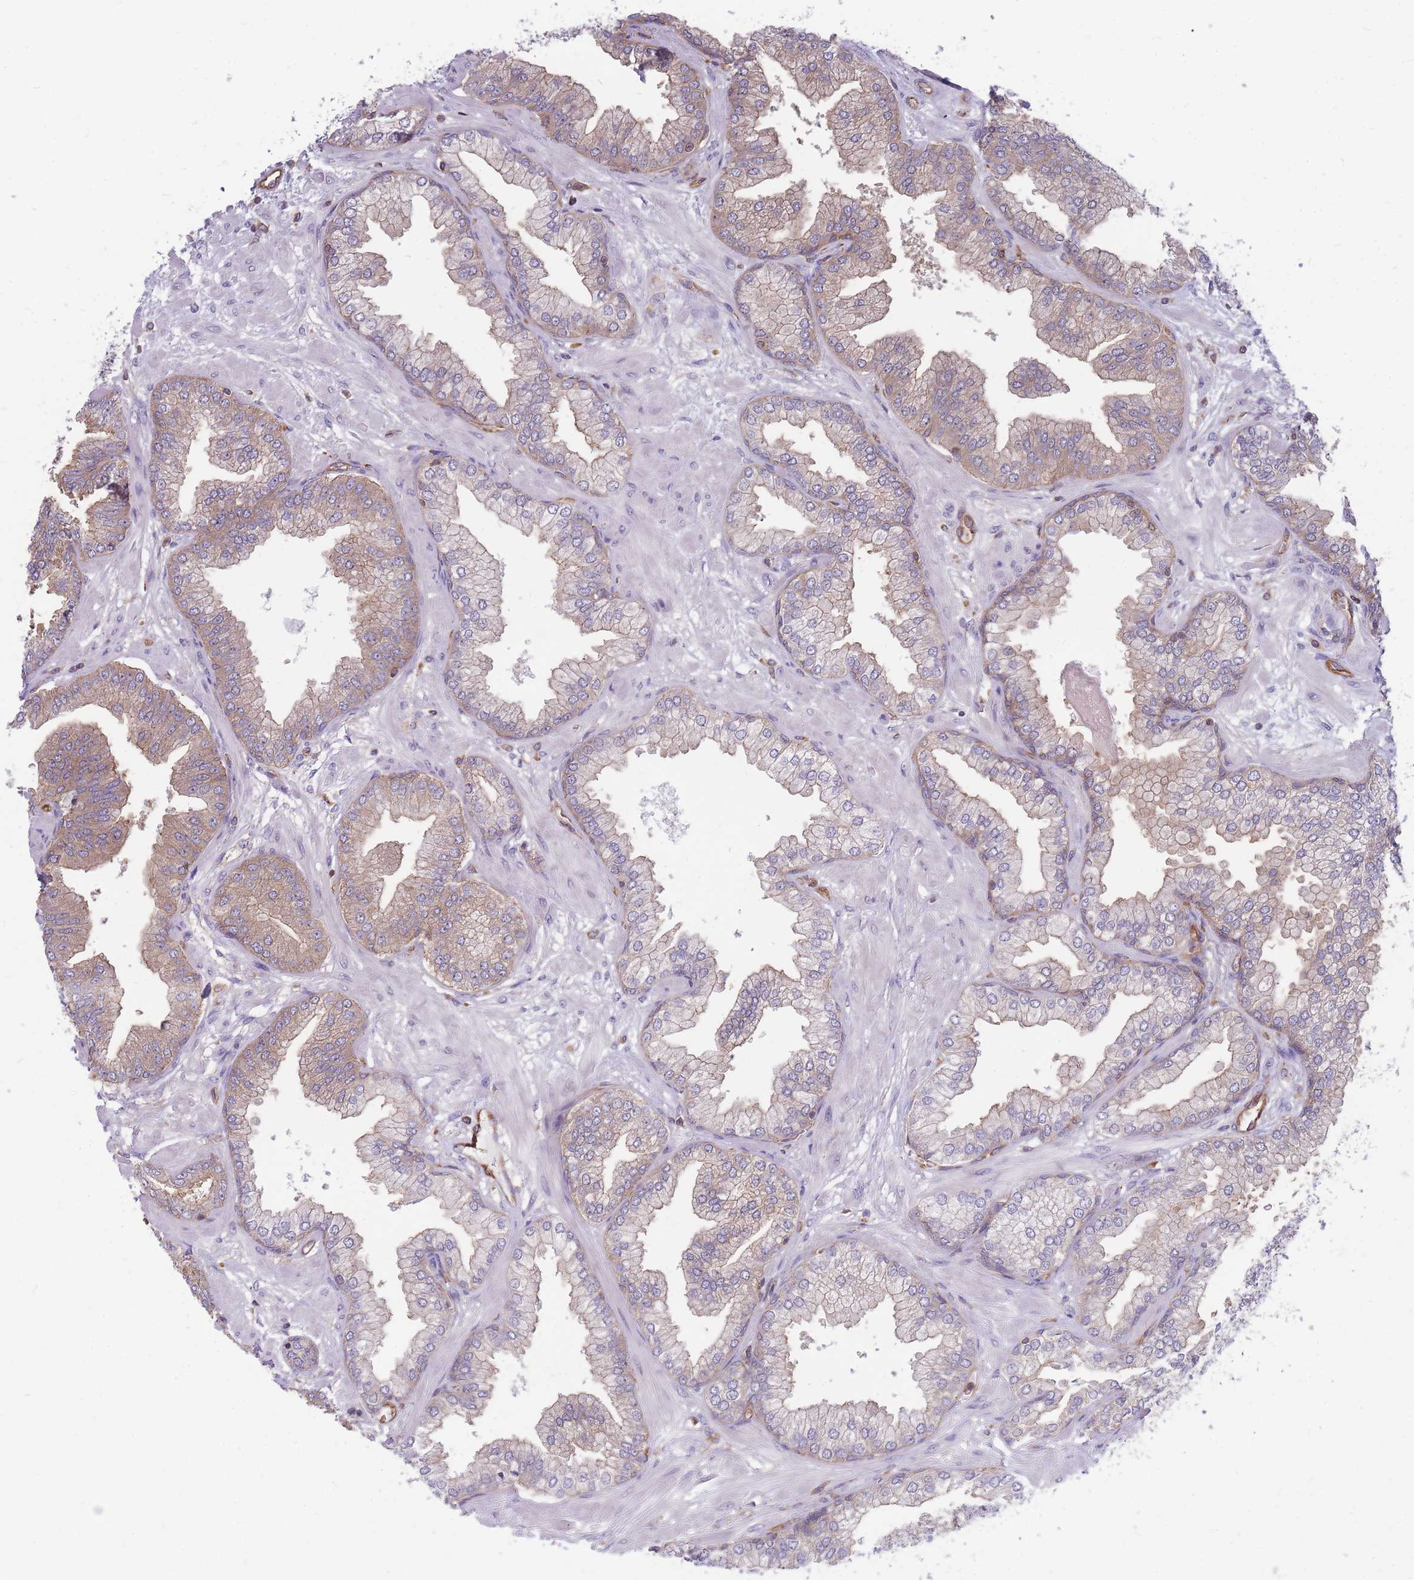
{"staining": {"intensity": "weak", "quantity": "25%-75%", "location": "cytoplasmic/membranous"}, "tissue": "prostate cancer", "cell_type": "Tumor cells", "image_type": "cancer", "snomed": [{"axis": "morphology", "description": "Adenocarcinoma, Low grade"}, {"axis": "topography", "description": "Prostate"}], "caption": "This photomicrograph displays IHC staining of human prostate cancer (adenocarcinoma (low-grade)), with low weak cytoplasmic/membranous expression in approximately 25%-75% of tumor cells.", "gene": "GGA1", "patient": {"sex": "male", "age": 55}}